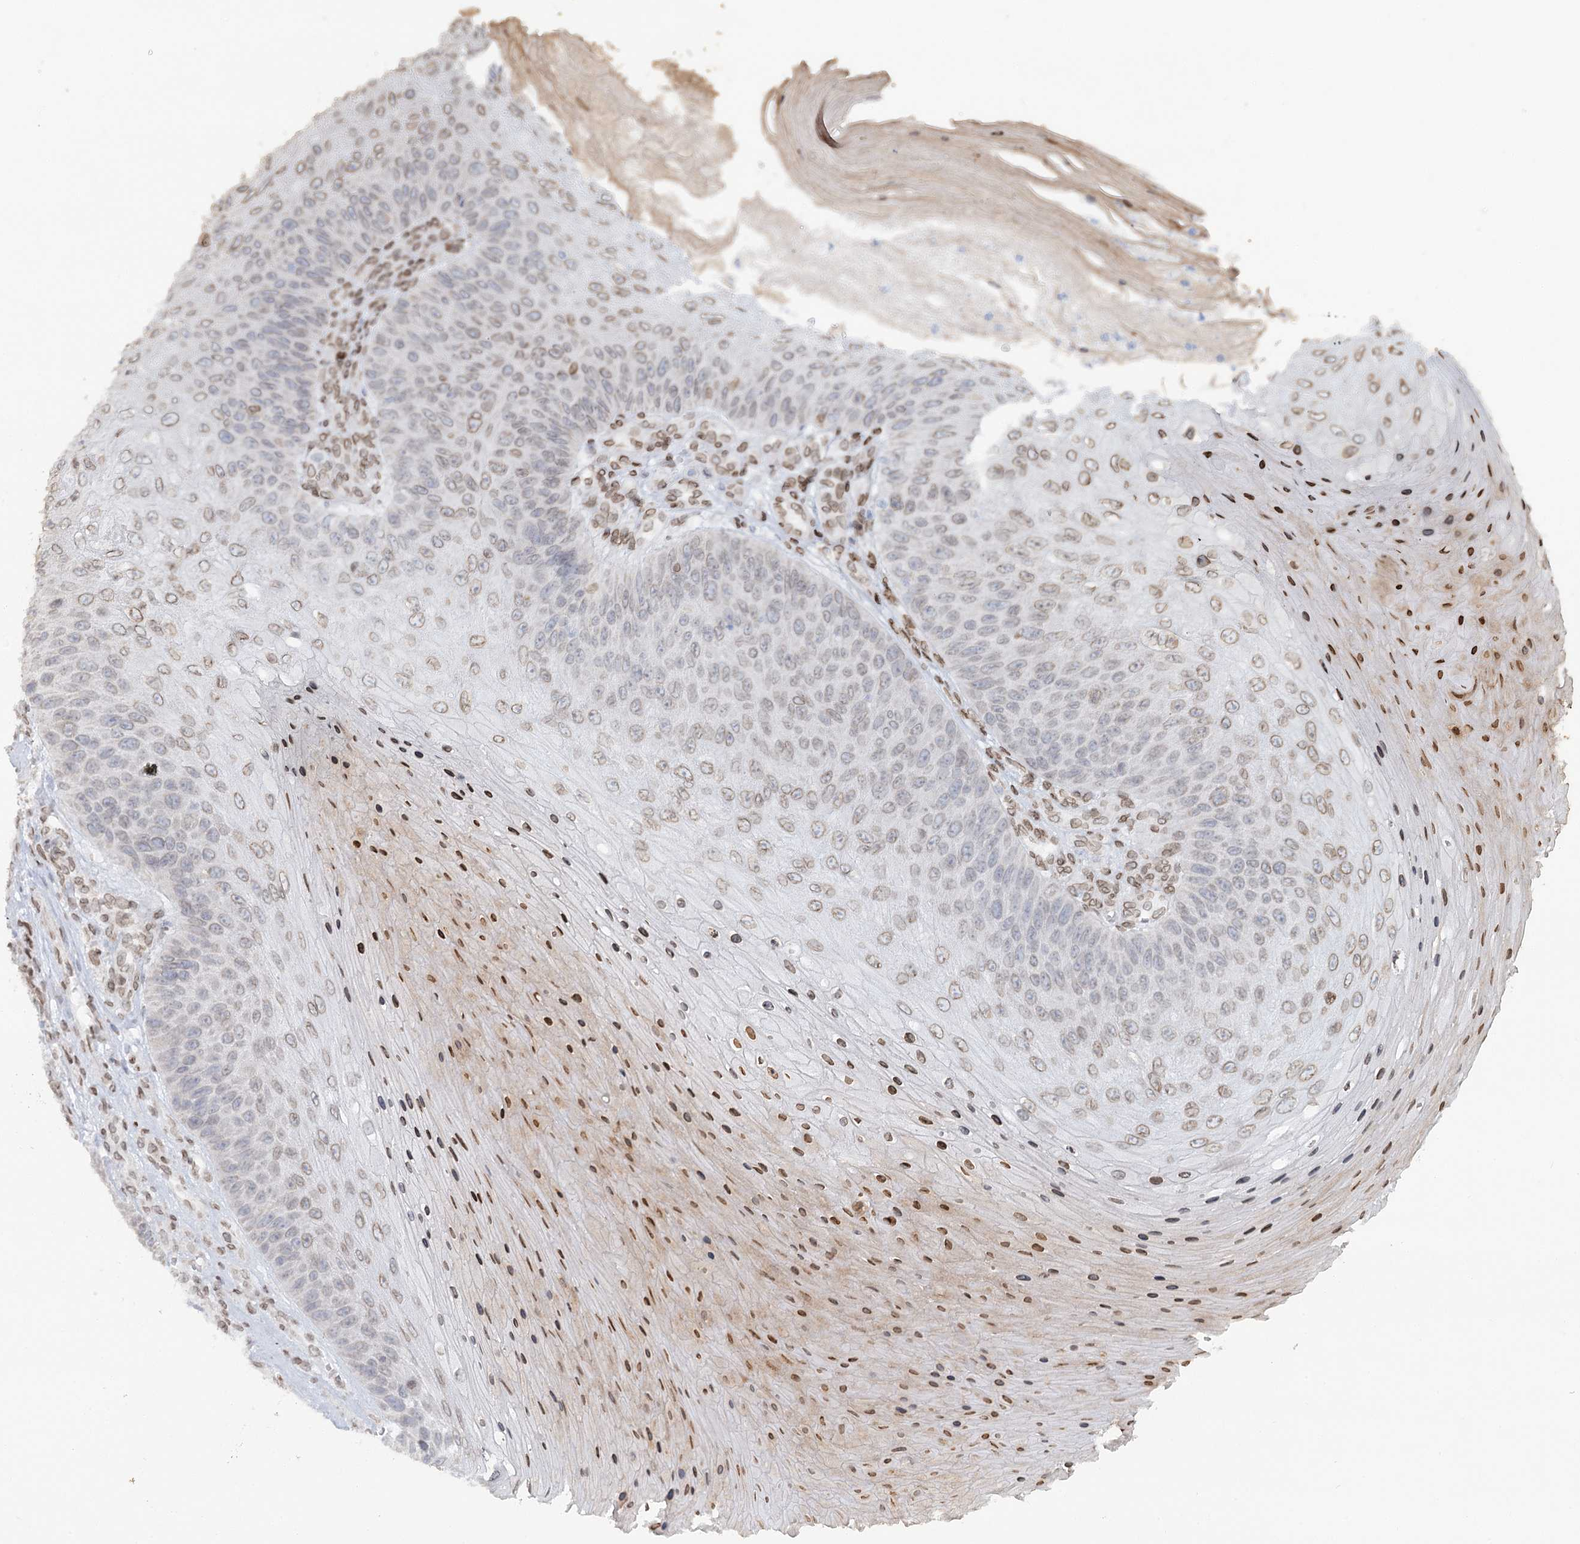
{"staining": {"intensity": "moderate", "quantity": "<25%", "location": "cytoplasmic/membranous,nuclear"}, "tissue": "skin cancer", "cell_type": "Tumor cells", "image_type": "cancer", "snomed": [{"axis": "morphology", "description": "Squamous cell carcinoma, NOS"}, {"axis": "topography", "description": "Skin"}], "caption": "IHC histopathology image of human skin cancer stained for a protein (brown), which exhibits low levels of moderate cytoplasmic/membranous and nuclear positivity in about <25% of tumor cells.", "gene": "VWA5A", "patient": {"sex": "female", "age": 88}}